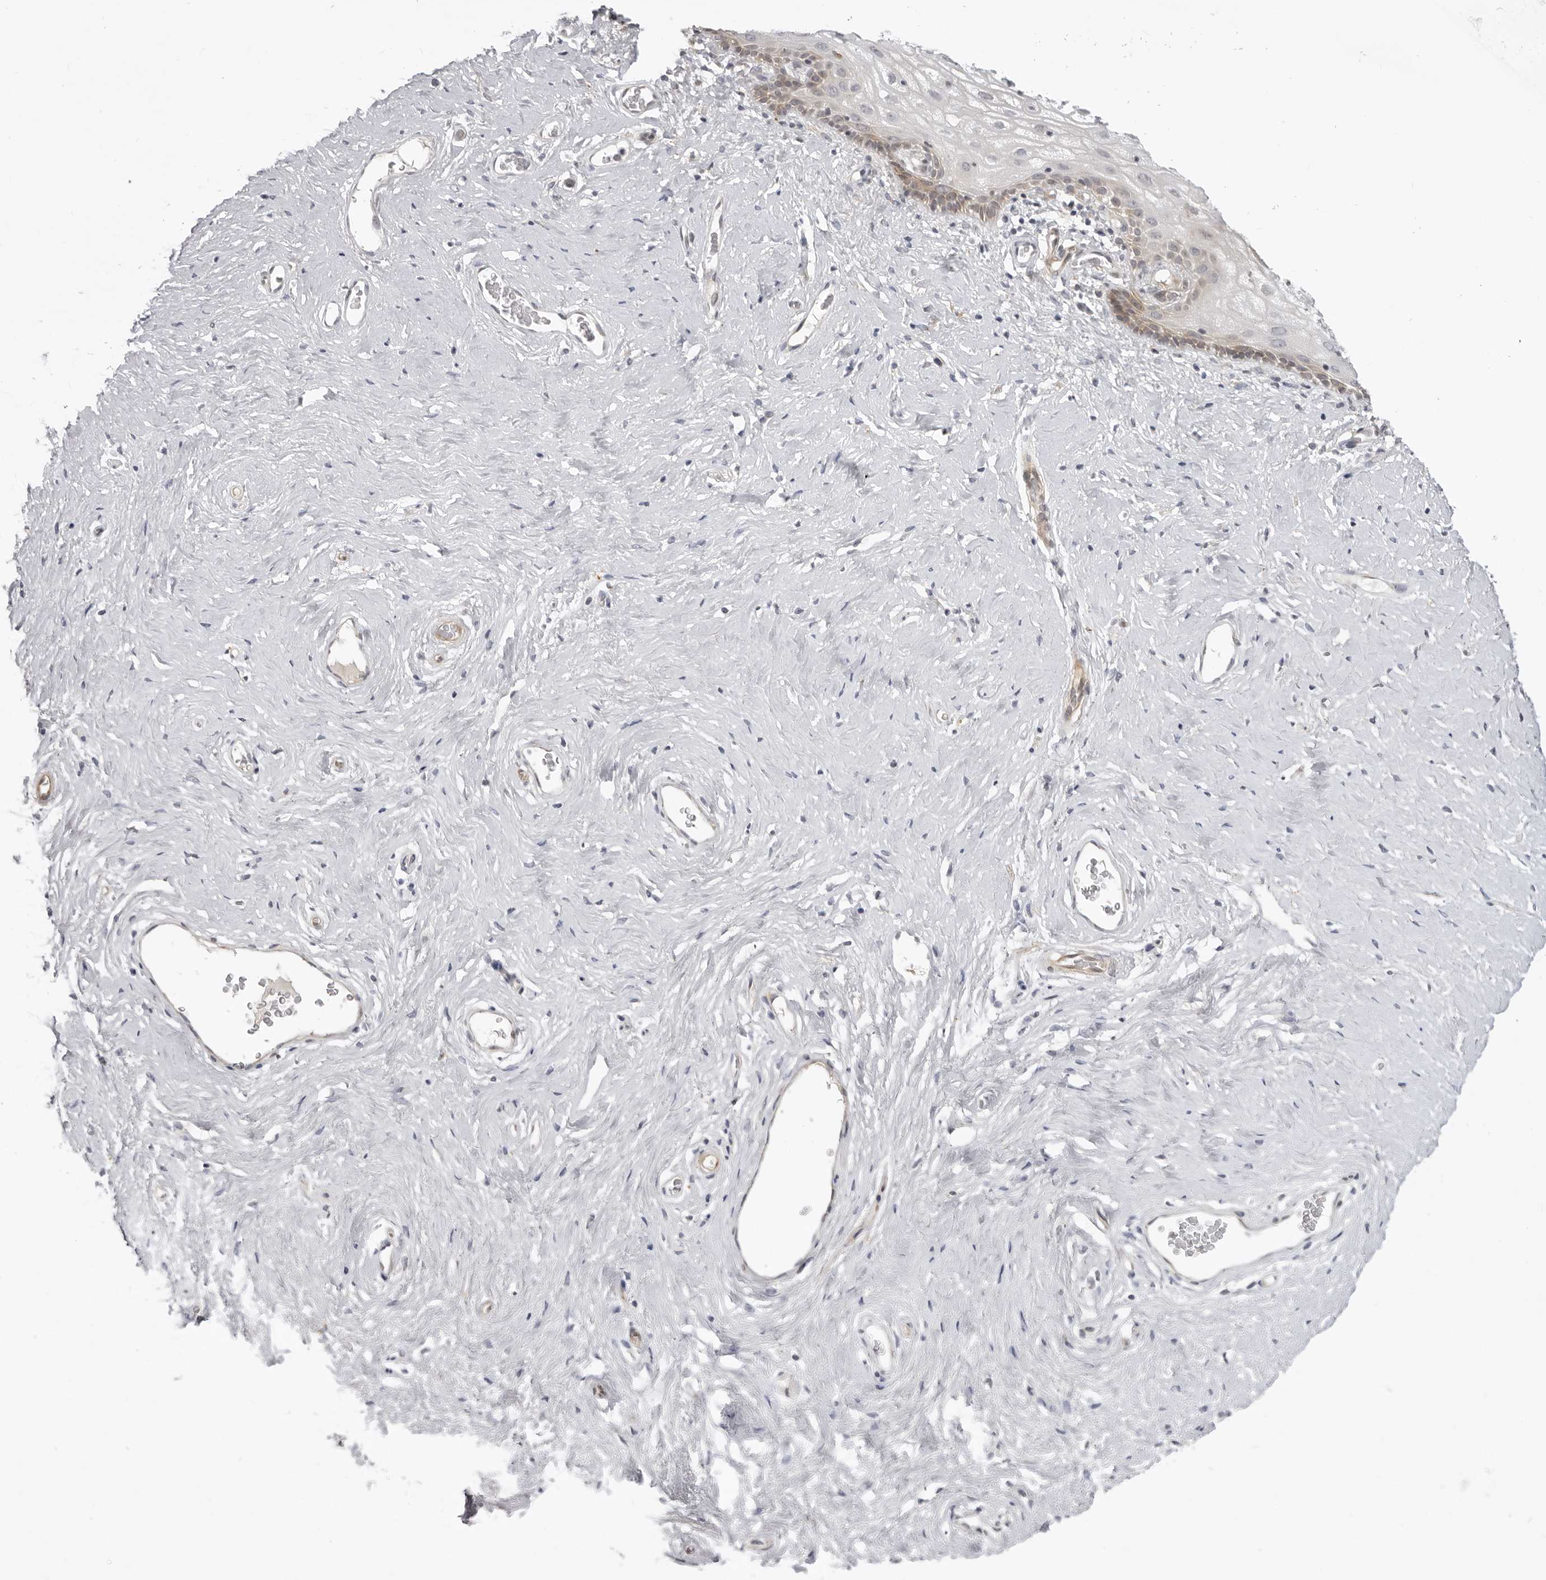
{"staining": {"intensity": "moderate", "quantity": "<25%", "location": "cytoplasmic/membranous"}, "tissue": "vagina", "cell_type": "Squamous epithelial cells", "image_type": "normal", "snomed": [{"axis": "morphology", "description": "Normal tissue, NOS"}, {"axis": "morphology", "description": "Adenocarcinoma, NOS"}, {"axis": "topography", "description": "Rectum"}, {"axis": "topography", "description": "Vagina"}], "caption": "Normal vagina displays moderate cytoplasmic/membranous expression in about <25% of squamous epithelial cells, visualized by immunohistochemistry.", "gene": "SUGCT", "patient": {"sex": "female", "age": 71}}